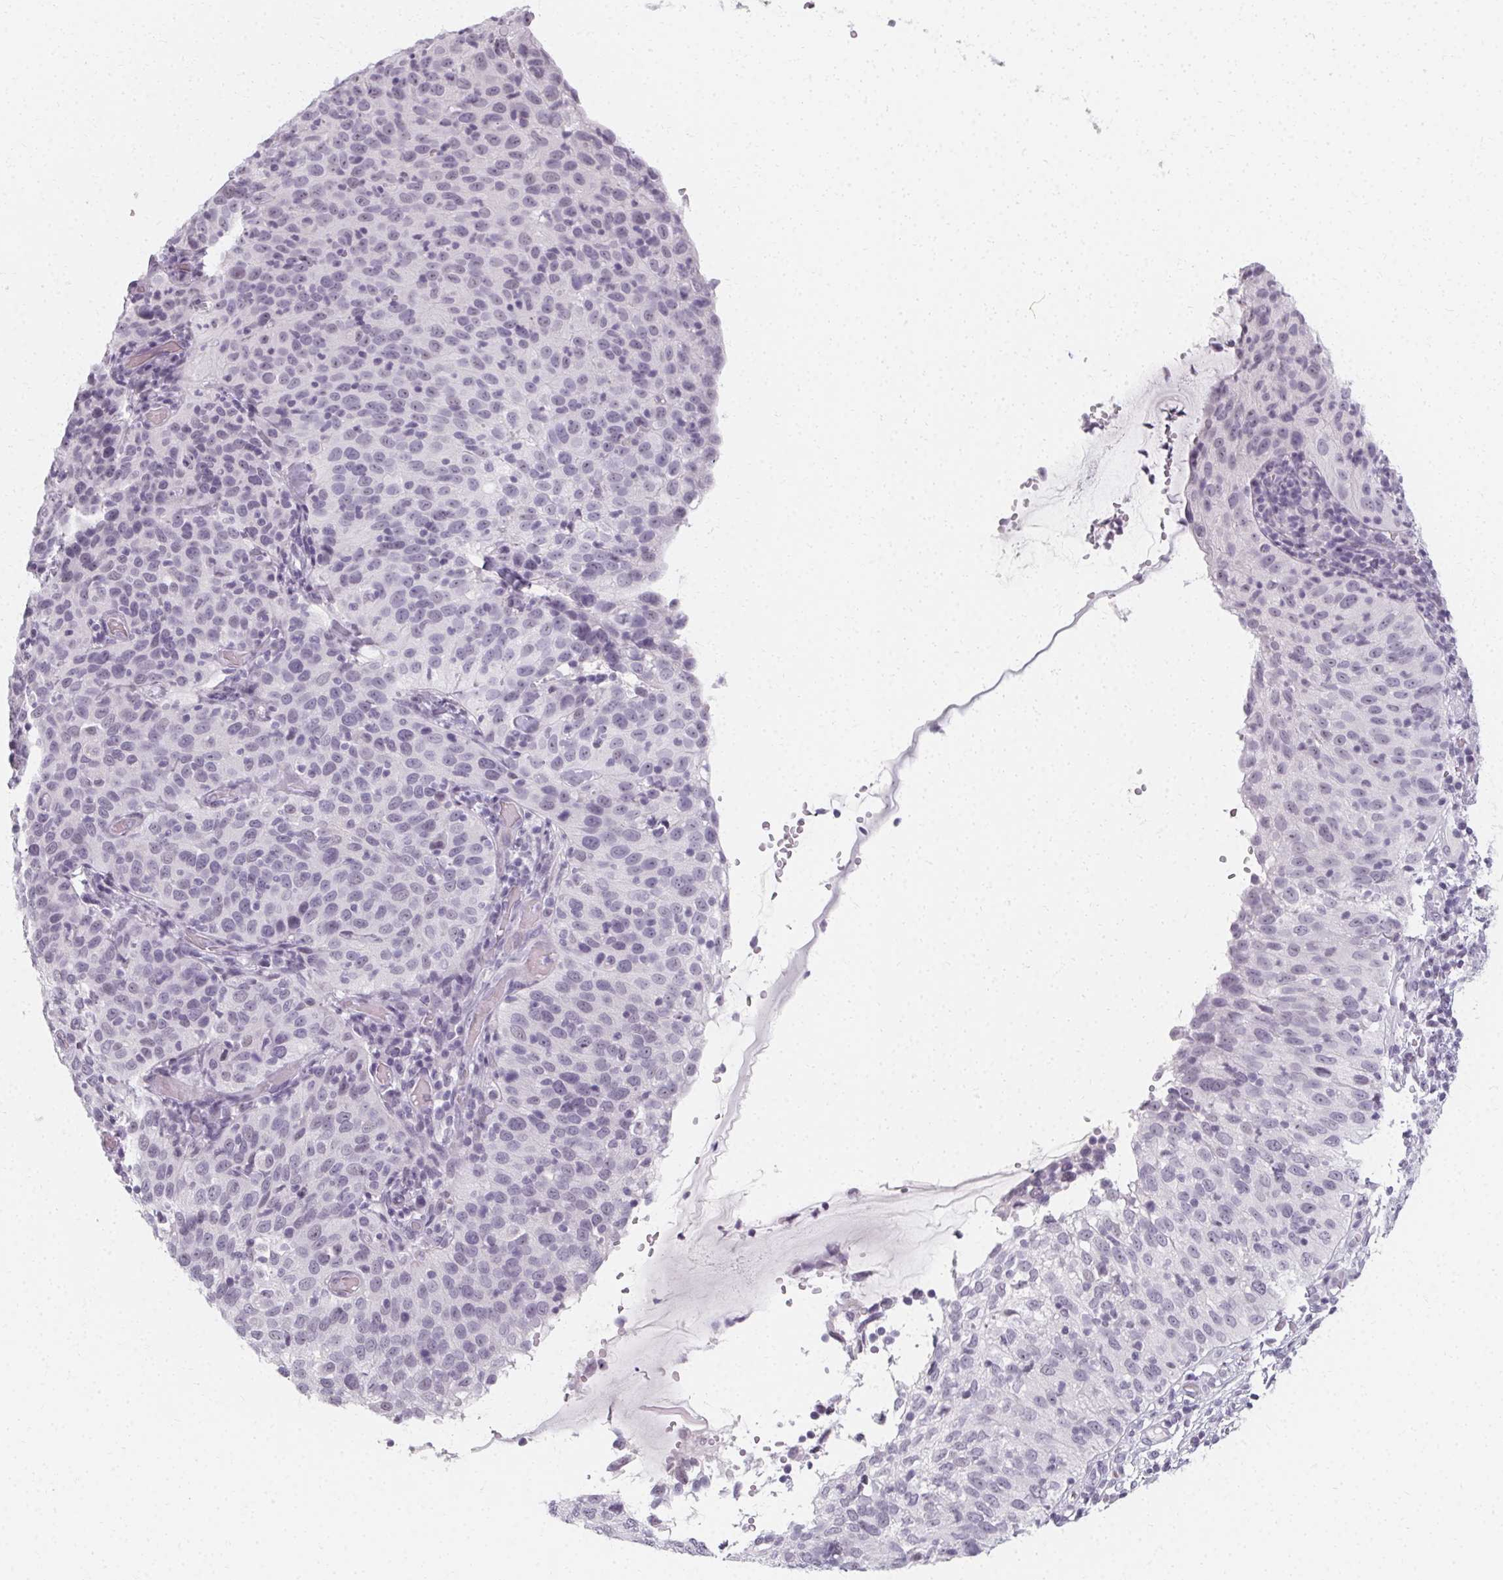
{"staining": {"intensity": "negative", "quantity": "none", "location": "none"}, "tissue": "cervical cancer", "cell_type": "Tumor cells", "image_type": "cancer", "snomed": [{"axis": "morphology", "description": "Squamous cell carcinoma, NOS"}, {"axis": "topography", "description": "Cervix"}], "caption": "Tumor cells are negative for brown protein staining in cervical cancer (squamous cell carcinoma).", "gene": "SYNPR", "patient": {"sex": "female", "age": 52}}